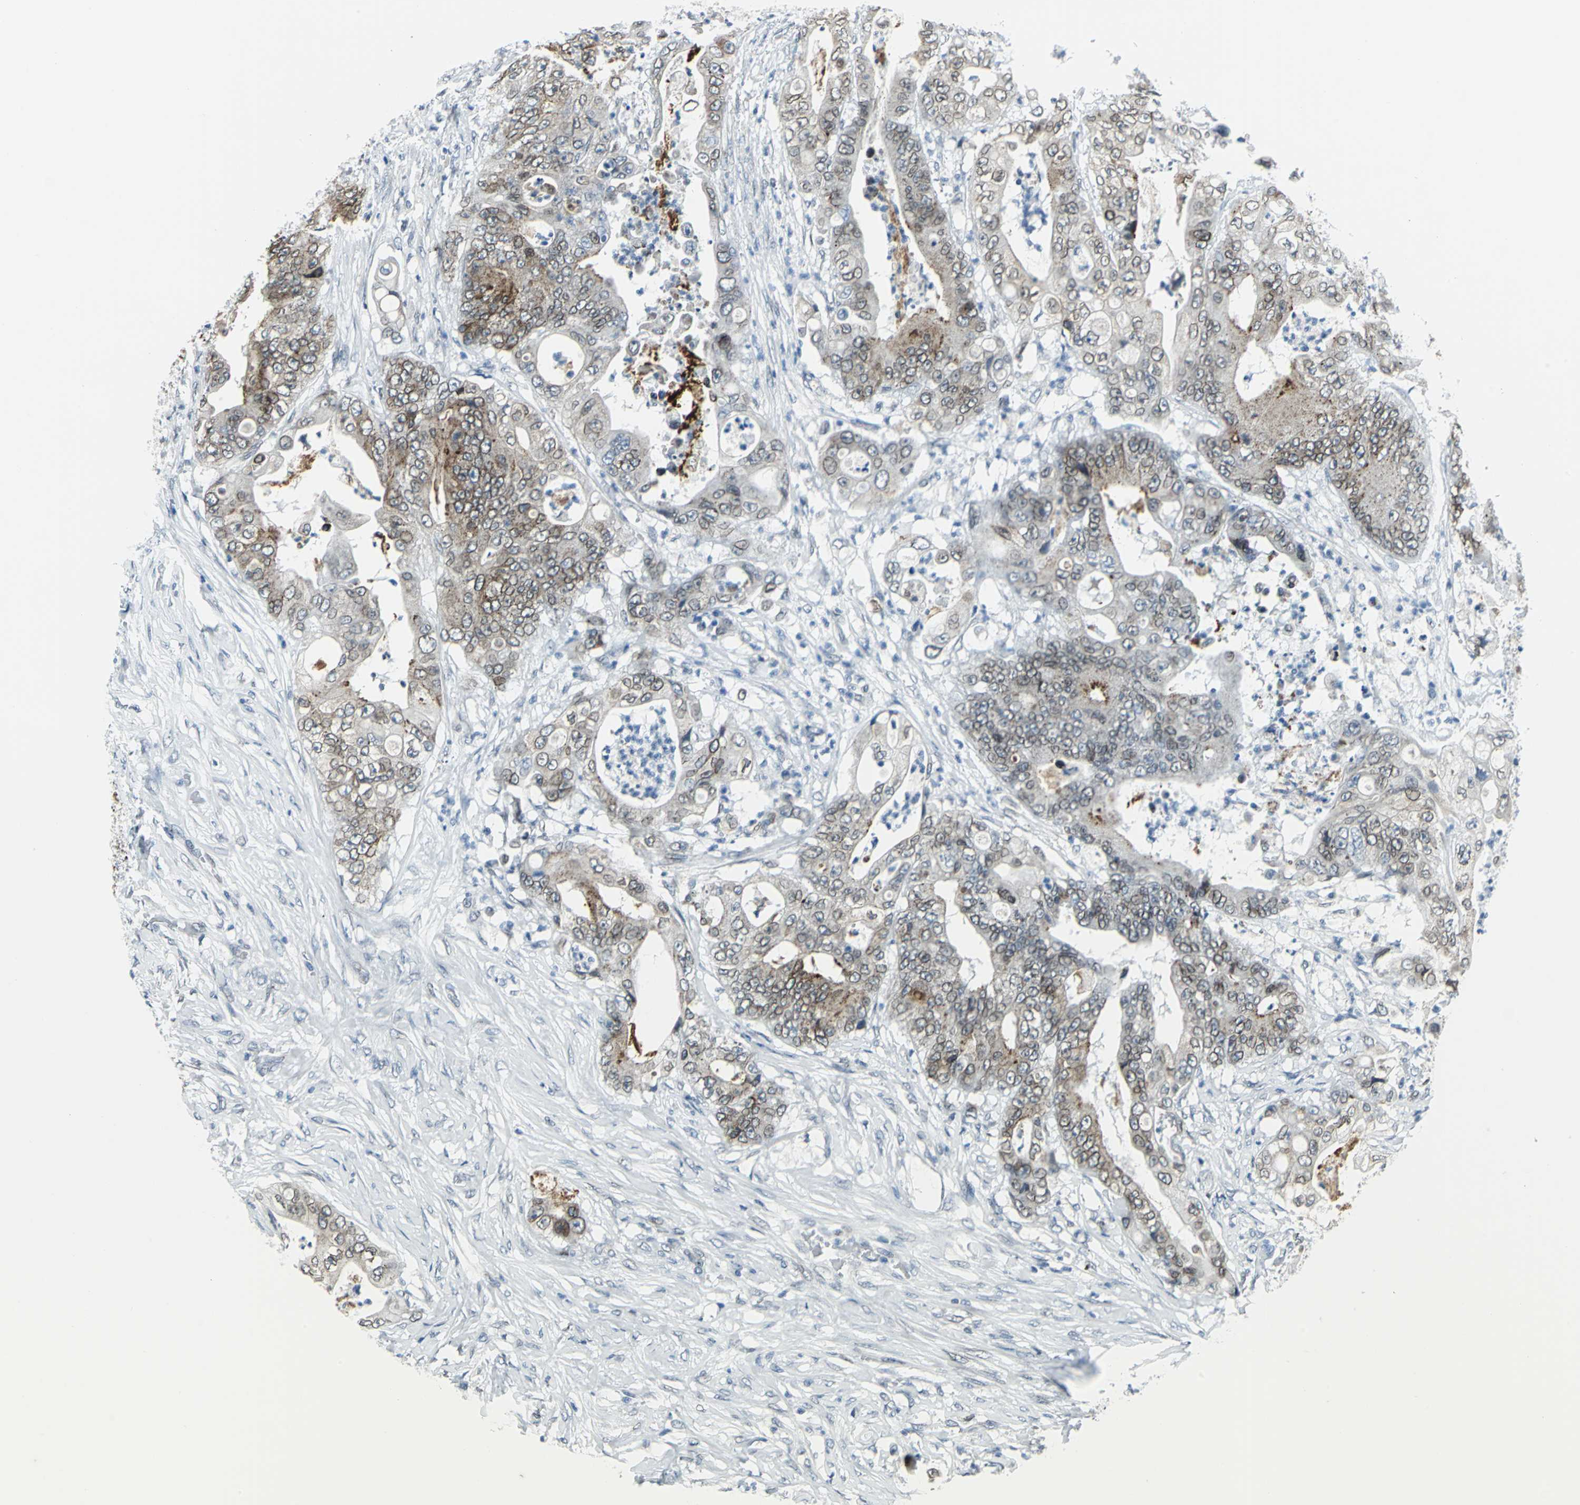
{"staining": {"intensity": "moderate", "quantity": ">75%", "location": "cytoplasmic/membranous,nuclear"}, "tissue": "stomach cancer", "cell_type": "Tumor cells", "image_type": "cancer", "snomed": [{"axis": "morphology", "description": "Adenocarcinoma, NOS"}, {"axis": "topography", "description": "Stomach"}], "caption": "IHC photomicrograph of stomach cancer stained for a protein (brown), which reveals medium levels of moderate cytoplasmic/membranous and nuclear expression in approximately >75% of tumor cells.", "gene": "SNUPN", "patient": {"sex": "female", "age": 73}}